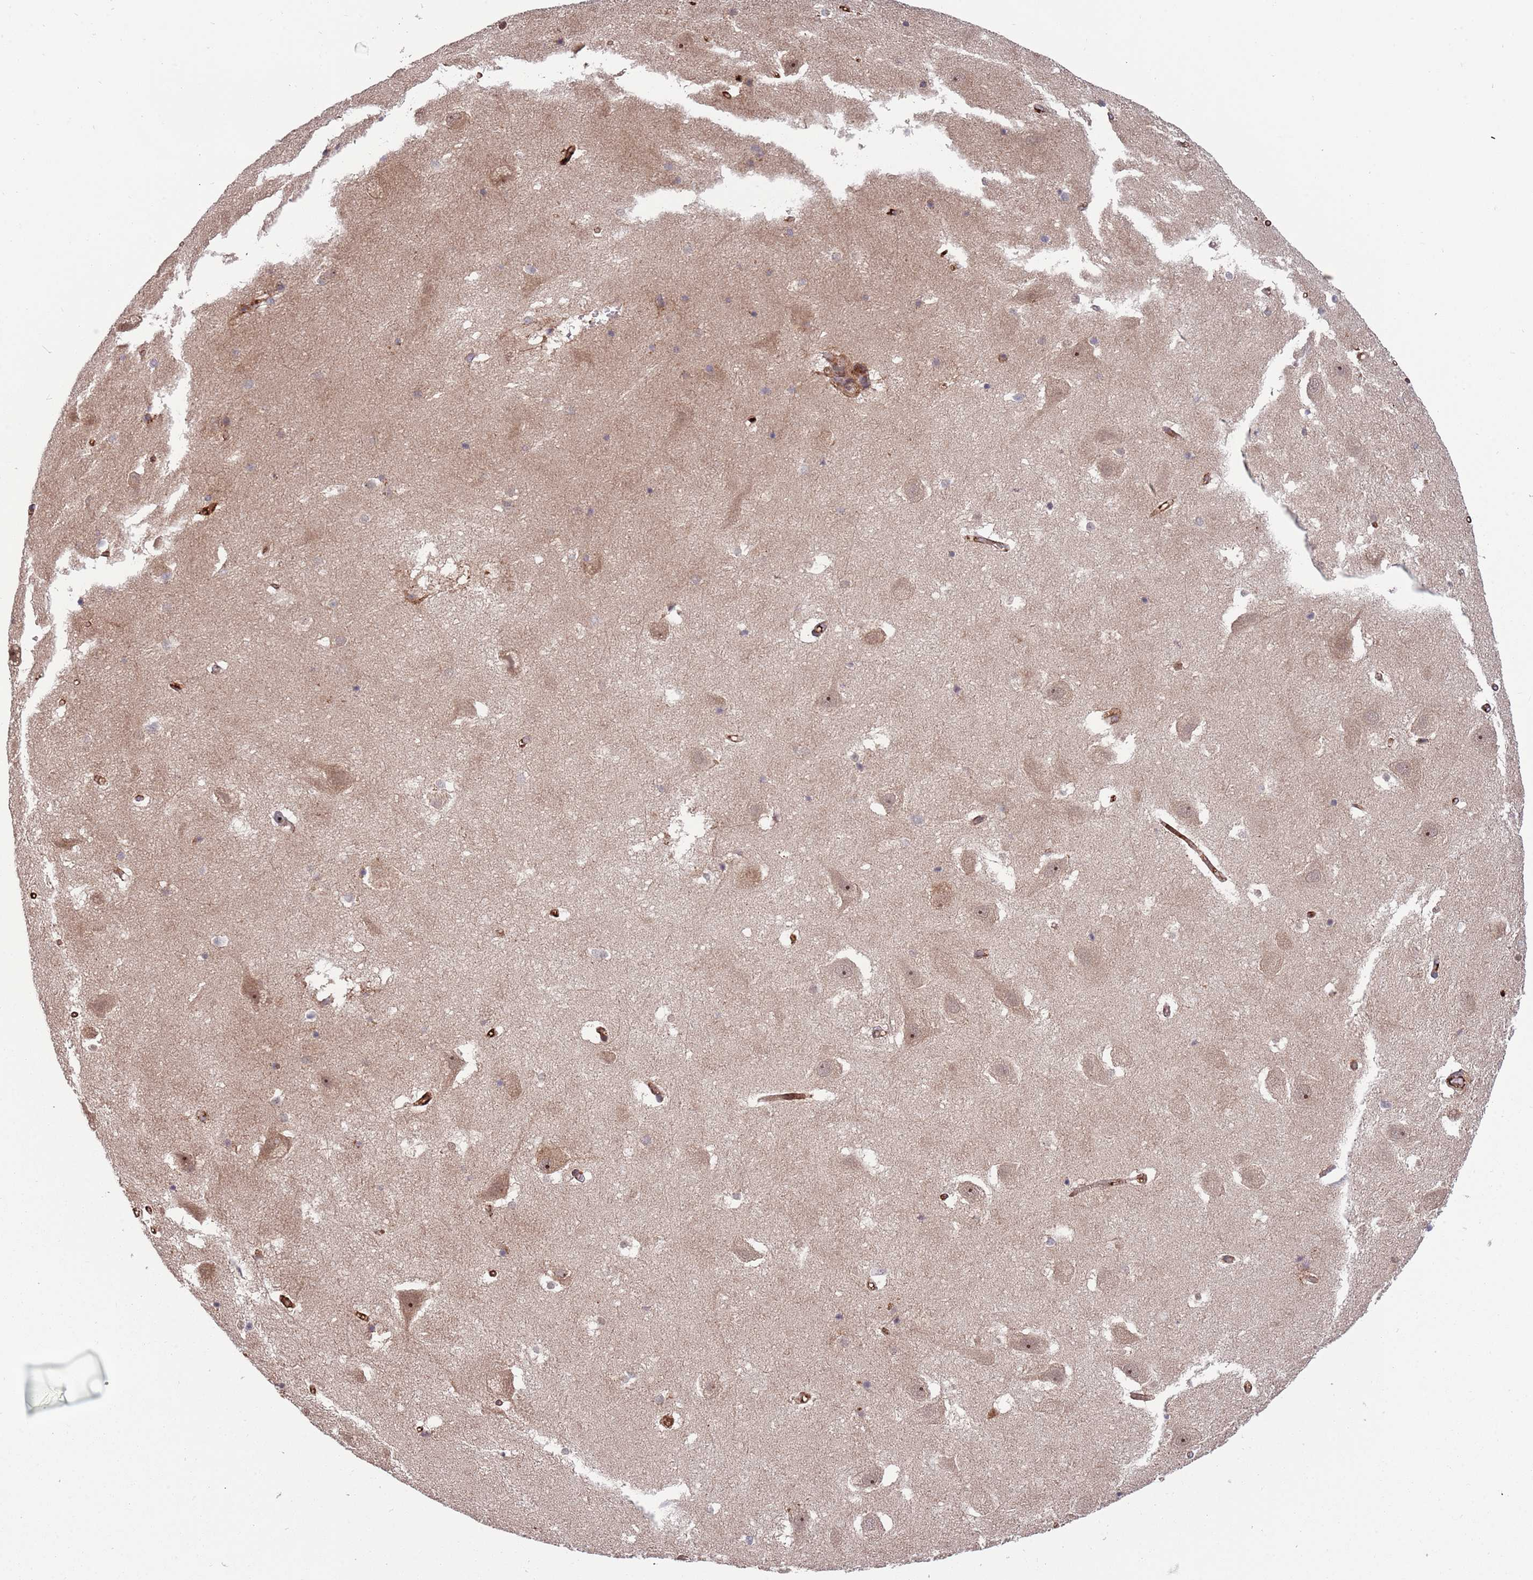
{"staining": {"intensity": "negative", "quantity": "none", "location": "none"}, "tissue": "hippocampus", "cell_type": "Glial cells", "image_type": "normal", "snomed": [{"axis": "morphology", "description": "Normal tissue, NOS"}, {"axis": "topography", "description": "Hippocampus"}], "caption": "Immunohistochemical staining of normal human hippocampus displays no significant positivity in glial cells. Brightfield microscopy of IHC stained with DAB (brown) and hematoxylin (blue), captured at high magnification.", "gene": "NT5DC4", "patient": {"sex": "female", "age": 52}}